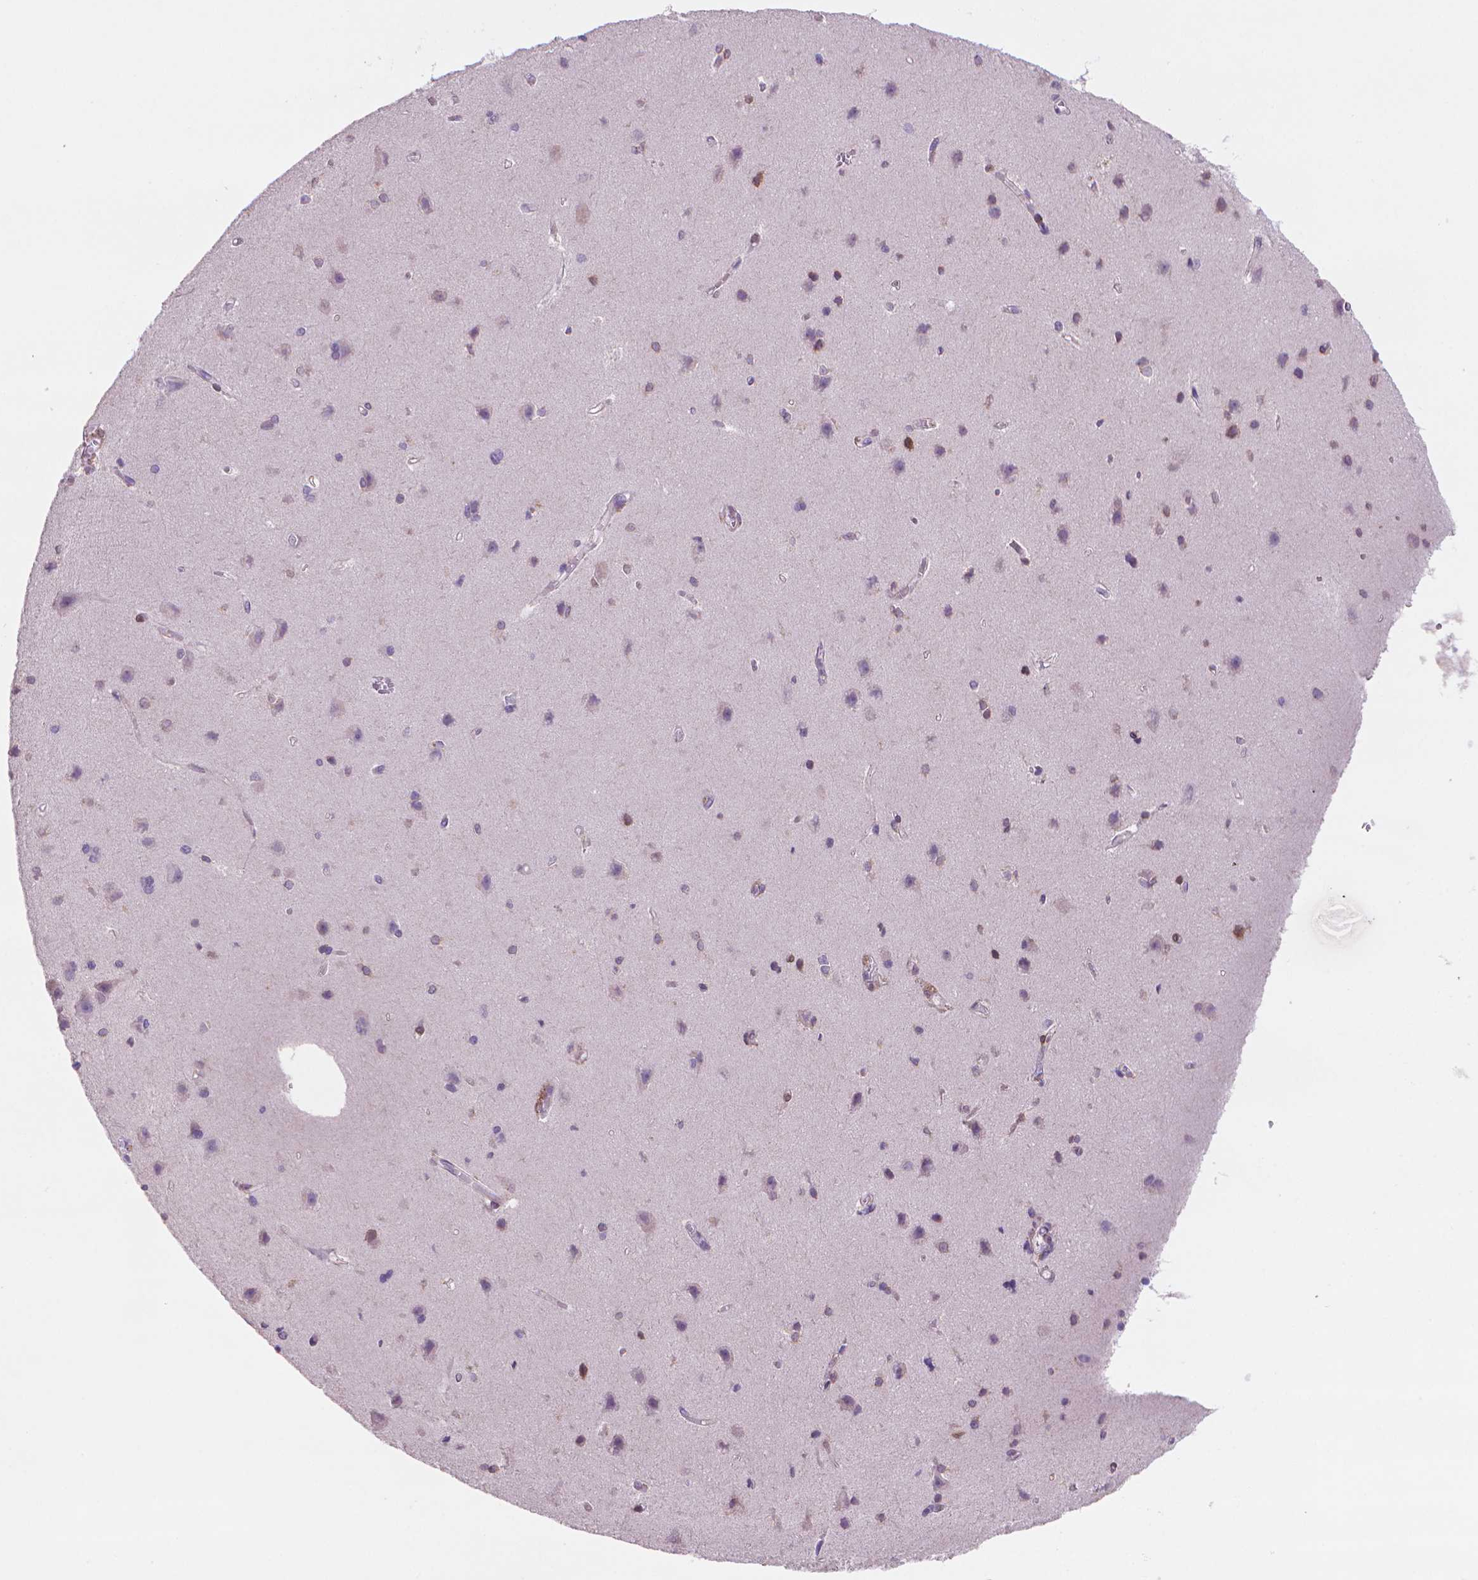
{"staining": {"intensity": "negative", "quantity": "none", "location": "none"}, "tissue": "cerebral cortex", "cell_type": "Endothelial cells", "image_type": "normal", "snomed": [{"axis": "morphology", "description": "Normal tissue, NOS"}, {"axis": "topography", "description": "Cerebral cortex"}], "caption": "High power microscopy histopathology image of an IHC micrograph of benign cerebral cortex, revealing no significant staining in endothelial cells.", "gene": "BCL2", "patient": {"sex": "male", "age": 37}}